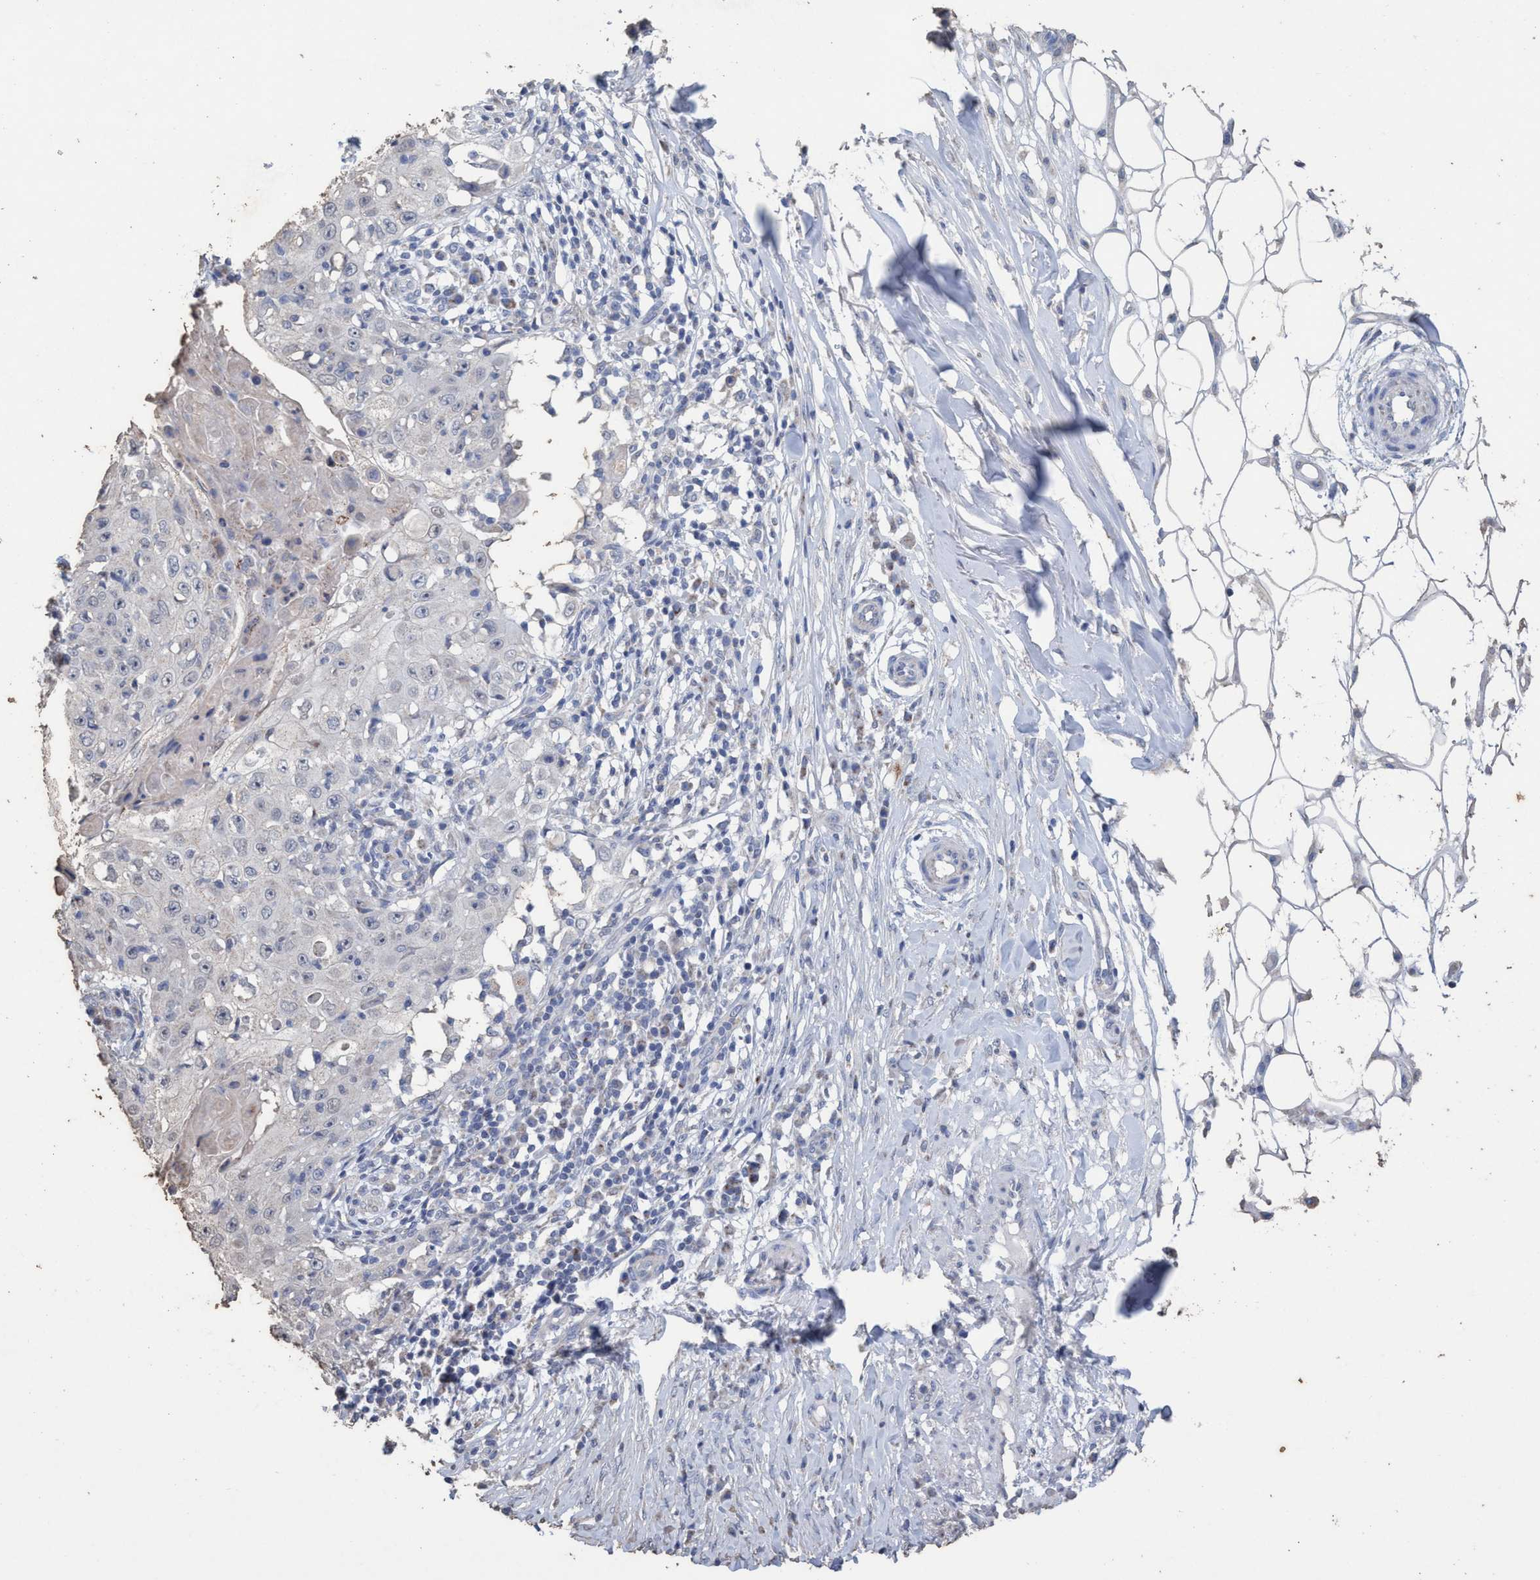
{"staining": {"intensity": "negative", "quantity": "none", "location": "none"}, "tissue": "skin cancer", "cell_type": "Tumor cells", "image_type": "cancer", "snomed": [{"axis": "morphology", "description": "Squamous cell carcinoma, NOS"}, {"axis": "topography", "description": "Skin"}], "caption": "Immunohistochemistry histopathology image of neoplastic tissue: human skin squamous cell carcinoma stained with DAB (3,3'-diaminobenzidine) exhibits no significant protein staining in tumor cells.", "gene": "RSAD1", "patient": {"sex": "male", "age": 86}}